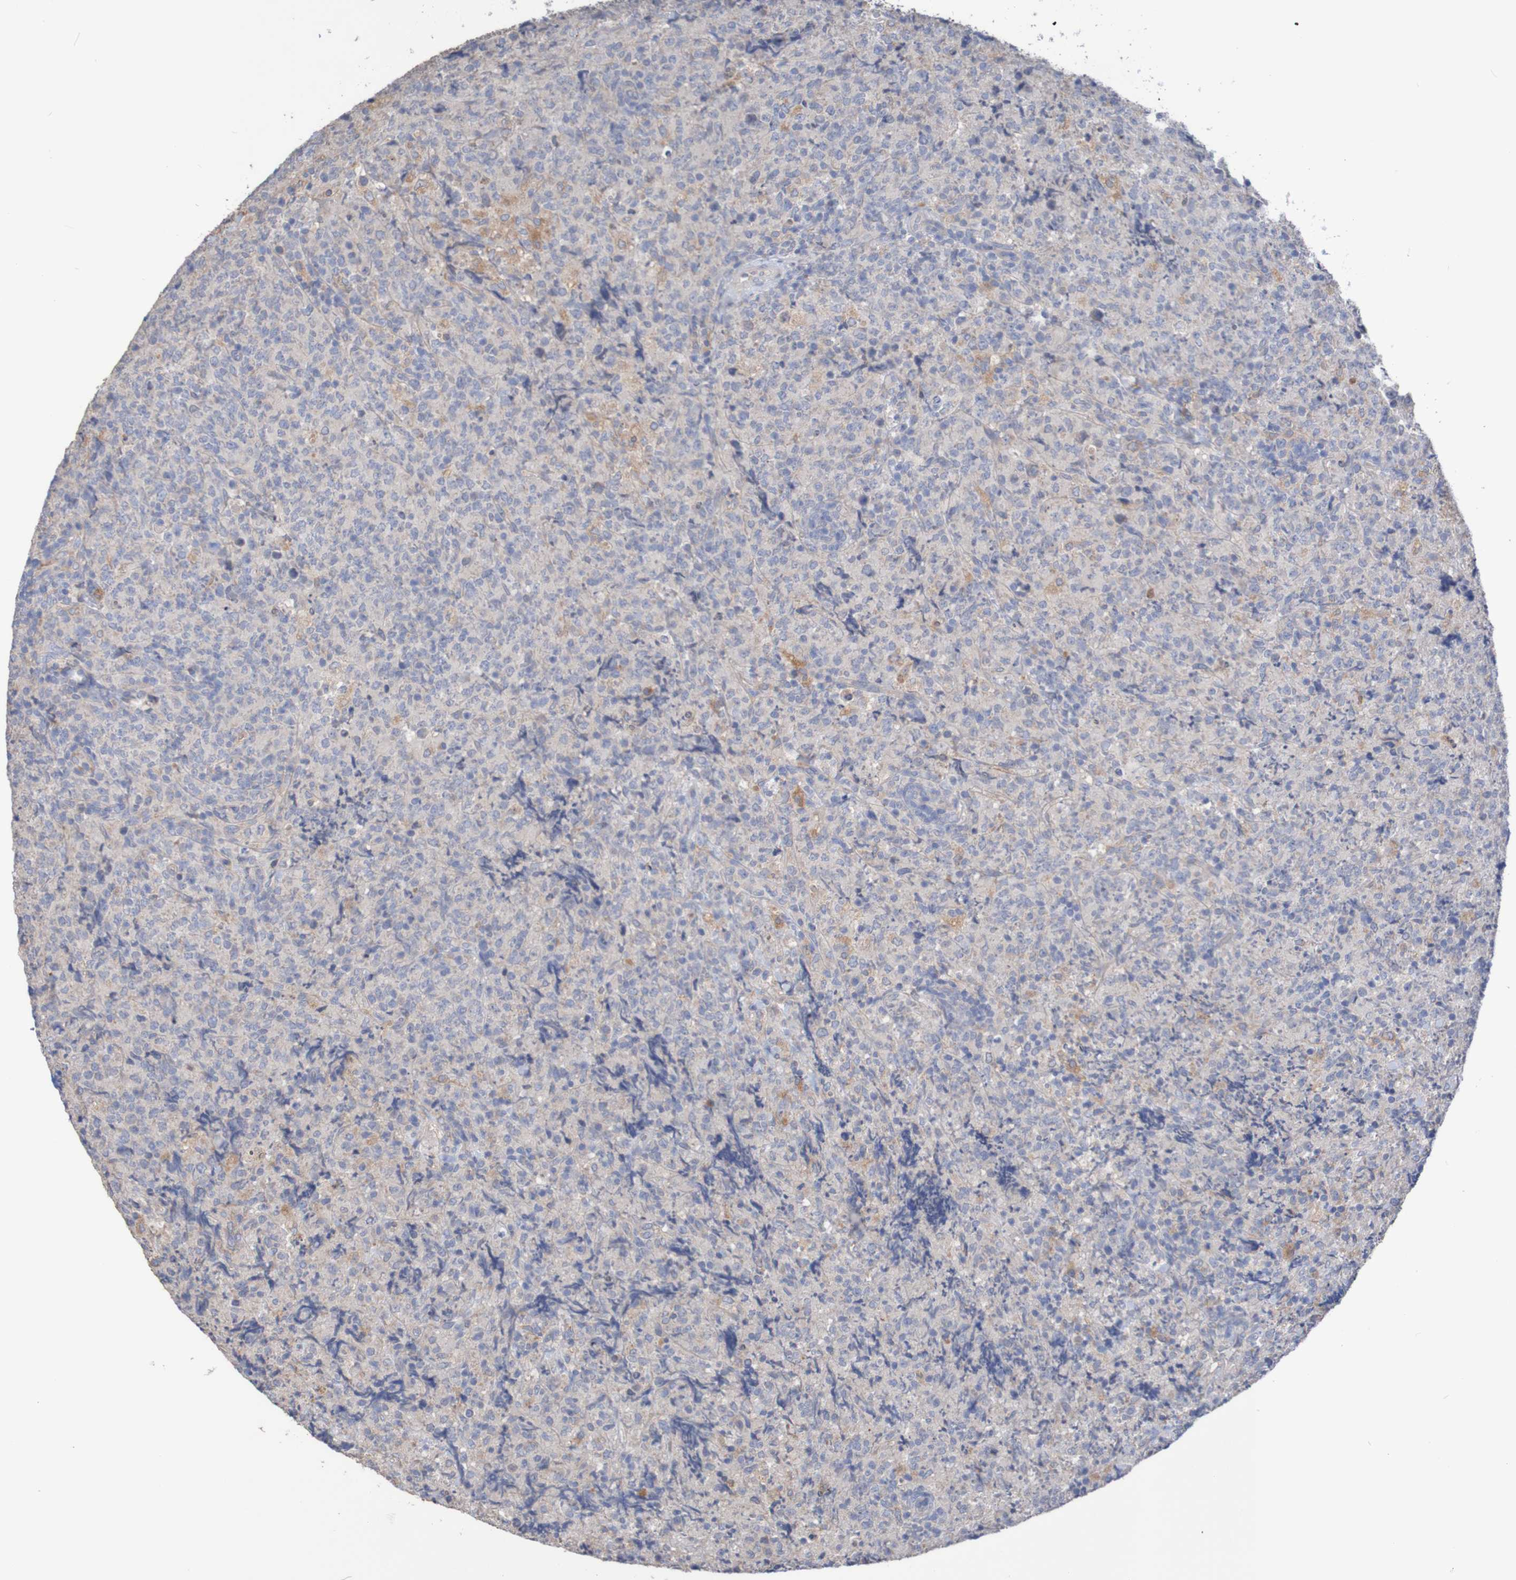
{"staining": {"intensity": "moderate", "quantity": "<25%", "location": "cytoplasmic/membranous"}, "tissue": "lymphoma", "cell_type": "Tumor cells", "image_type": "cancer", "snomed": [{"axis": "morphology", "description": "Malignant lymphoma, non-Hodgkin's type, High grade"}, {"axis": "topography", "description": "Tonsil"}], "caption": "A low amount of moderate cytoplasmic/membranous positivity is identified in approximately <25% of tumor cells in high-grade malignant lymphoma, non-Hodgkin's type tissue. (brown staining indicates protein expression, while blue staining denotes nuclei).", "gene": "PHYH", "patient": {"sex": "female", "age": 36}}